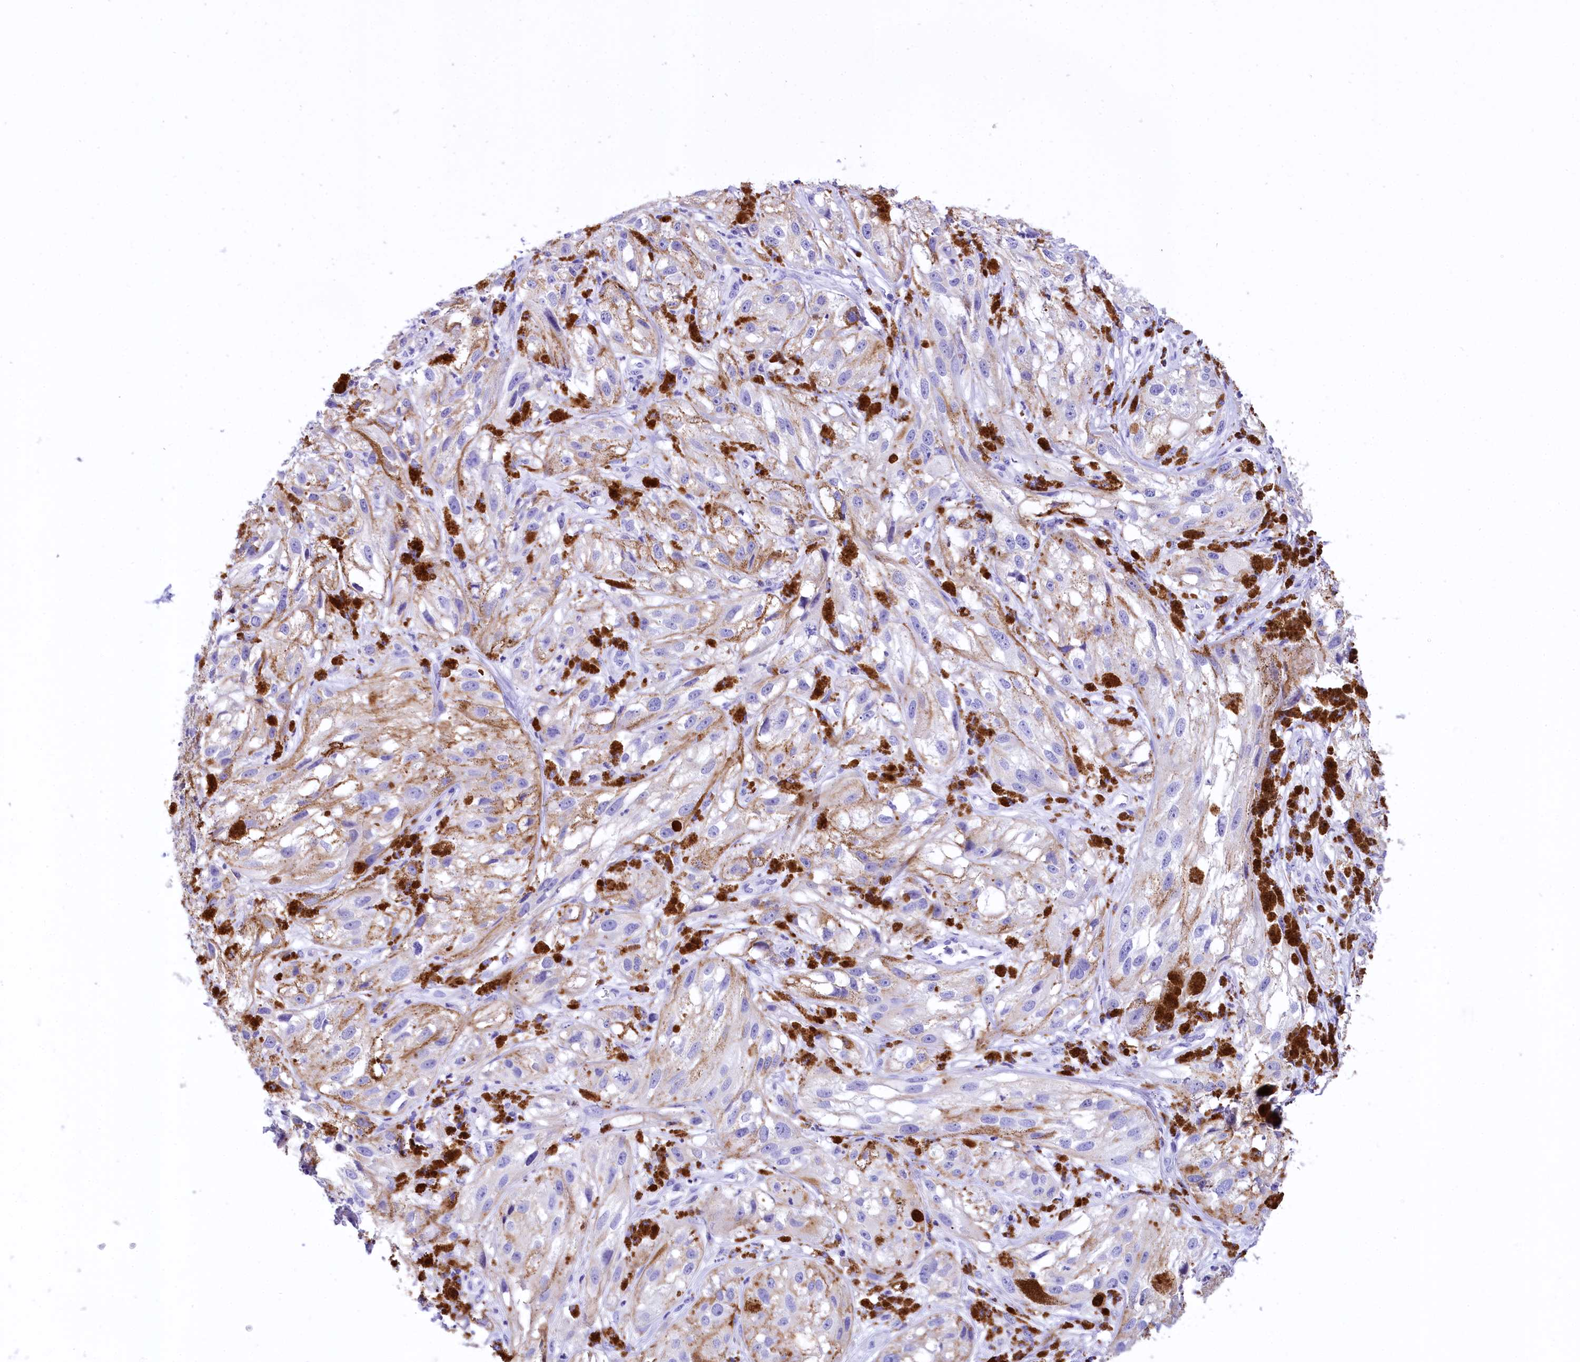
{"staining": {"intensity": "negative", "quantity": "none", "location": "none"}, "tissue": "melanoma", "cell_type": "Tumor cells", "image_type": "cancer", "snomed": [{"axis": "morphology", "description": "Malignant melanoma, NOS"}, {"axis": "topography", "description": "Skin"}], "caption": "DAB (3,3'-diaminobenzidine) immunohistochemical staining of human malignant melanoma displays no significant staining in tumor cells.", "gene": "A2ML1", "patient": {"sex": "male", "age": 88}}